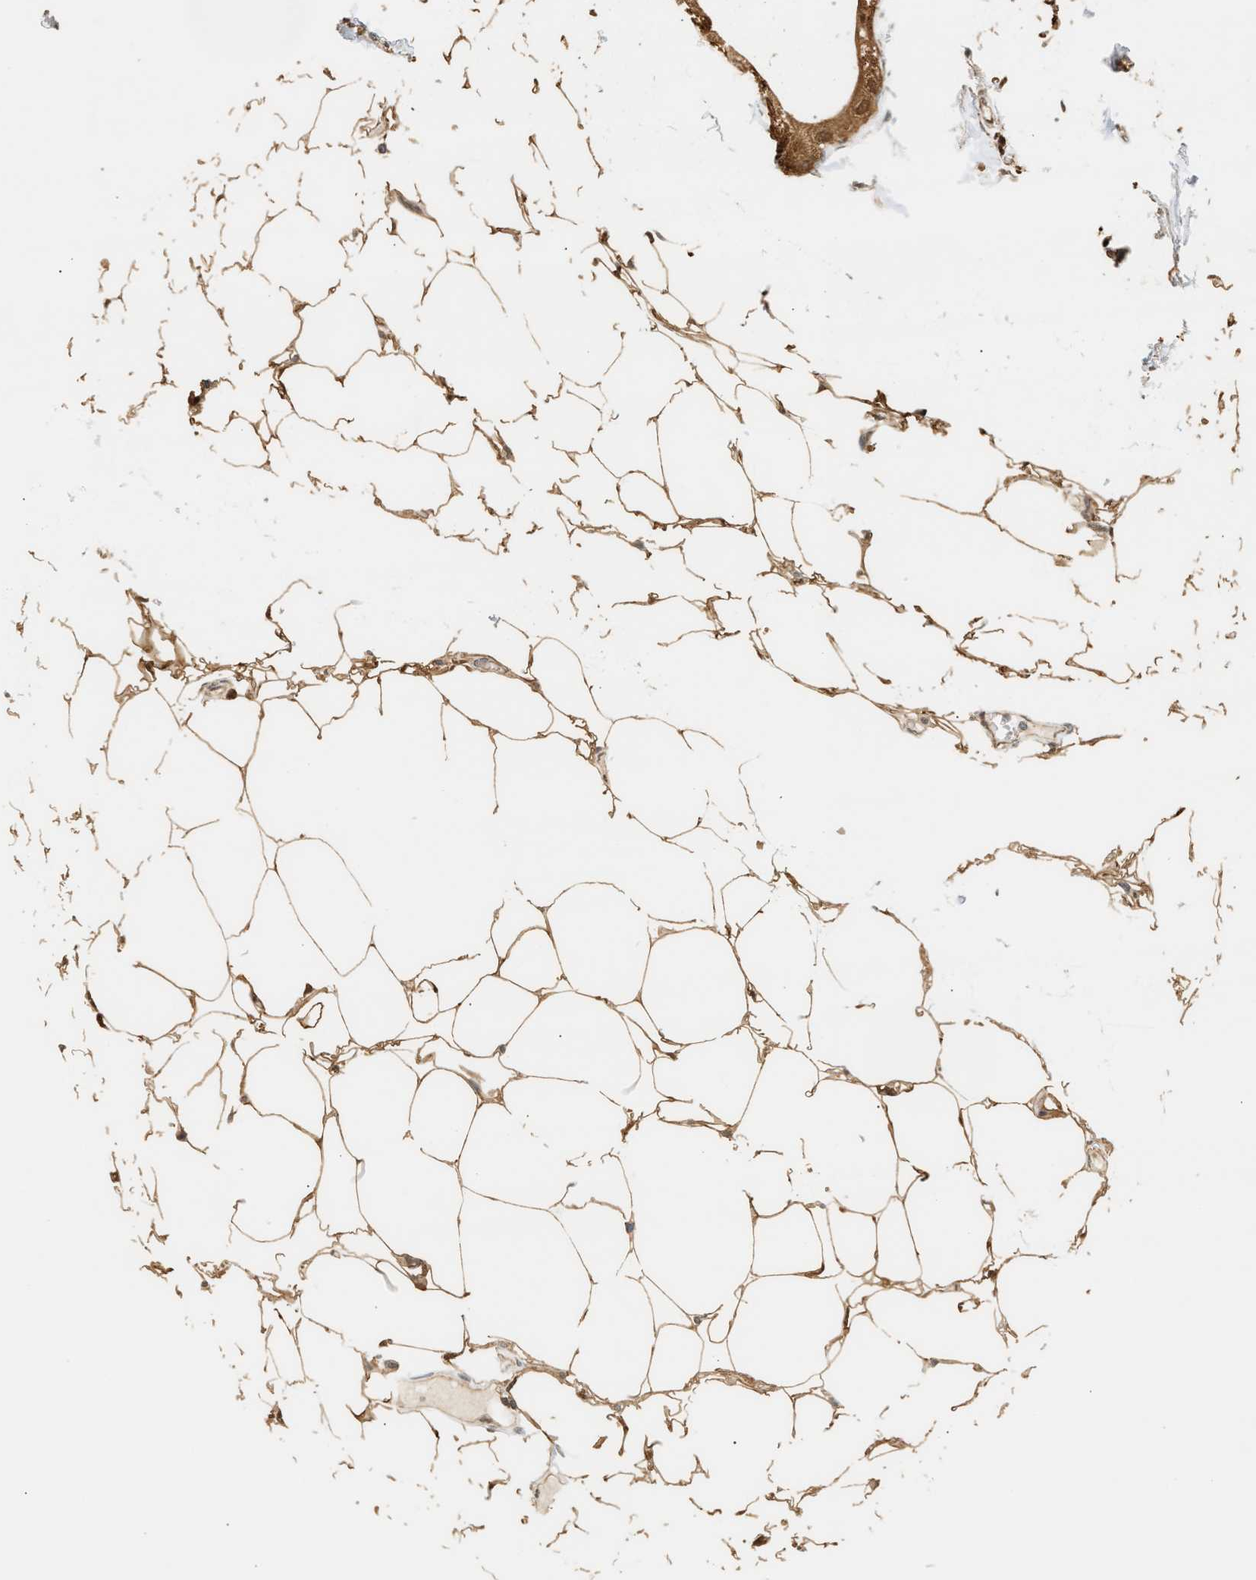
{"staining": {"intensity": "moderate", "quantity": ">75%", "location": "cytoplasmic/membranous,nuclear"}, "tissue": "breast cancer", "cell_type": "Tumor cells", "image_type": "cancer", "snomed": [{"axis": "morphology", "description": "Lobular carcinoma"}, {"axis": "topography", "description": "Breast"}], "caption": "Immunohistochemical staining of human breast cancer exhibits medium levels of moderate cytoplasmic/membranous and nuclear protein expression in approximately >75% of tumor cells.", "gene": "ABHD5", "patient": {"sex": "female", "age": 55}}